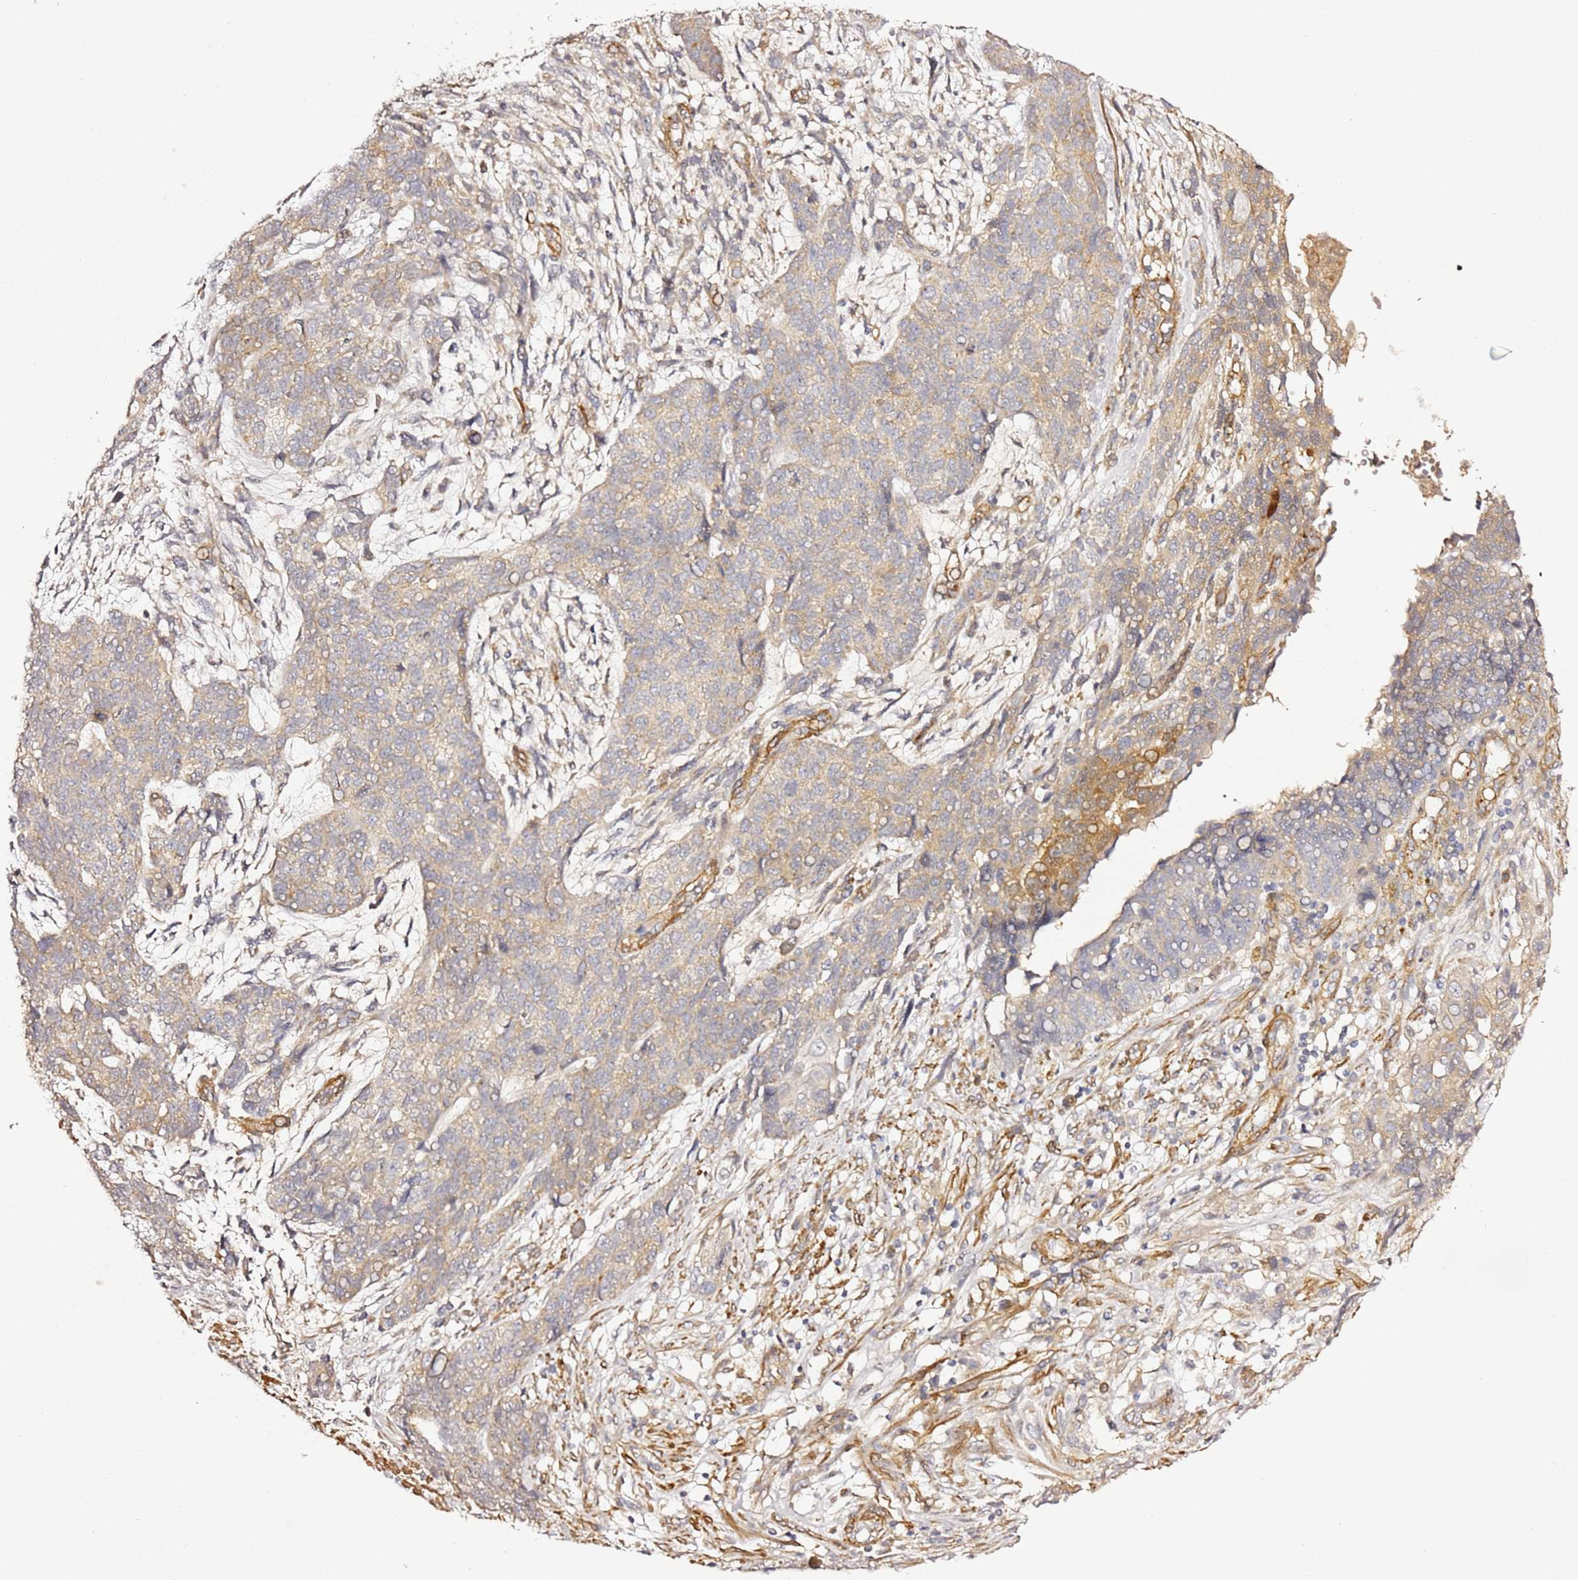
{"staining": {"intensity": "weak", "quantity": ">75%", "location": "cytoplasmic/membranous"}, "tissue": "cervical cancer", "cell_type": "Tumor cells", "image_type": "cancer", "snomed": [{"axis": "morphology", "description": "Squamous cell carcinoma, NOS"}, {"axis": "topography", "description": "Cervix"}], "caption": "Immunohistochemistry (DAB) staining of human cervical cancer (squamous cell carcinoma) displays weak cytoplasmic/membranous protein positivity in approximately >75% of tumor cells.", "gene": "EPS8L1", "patient": {"sex": "female", "age": 63}}